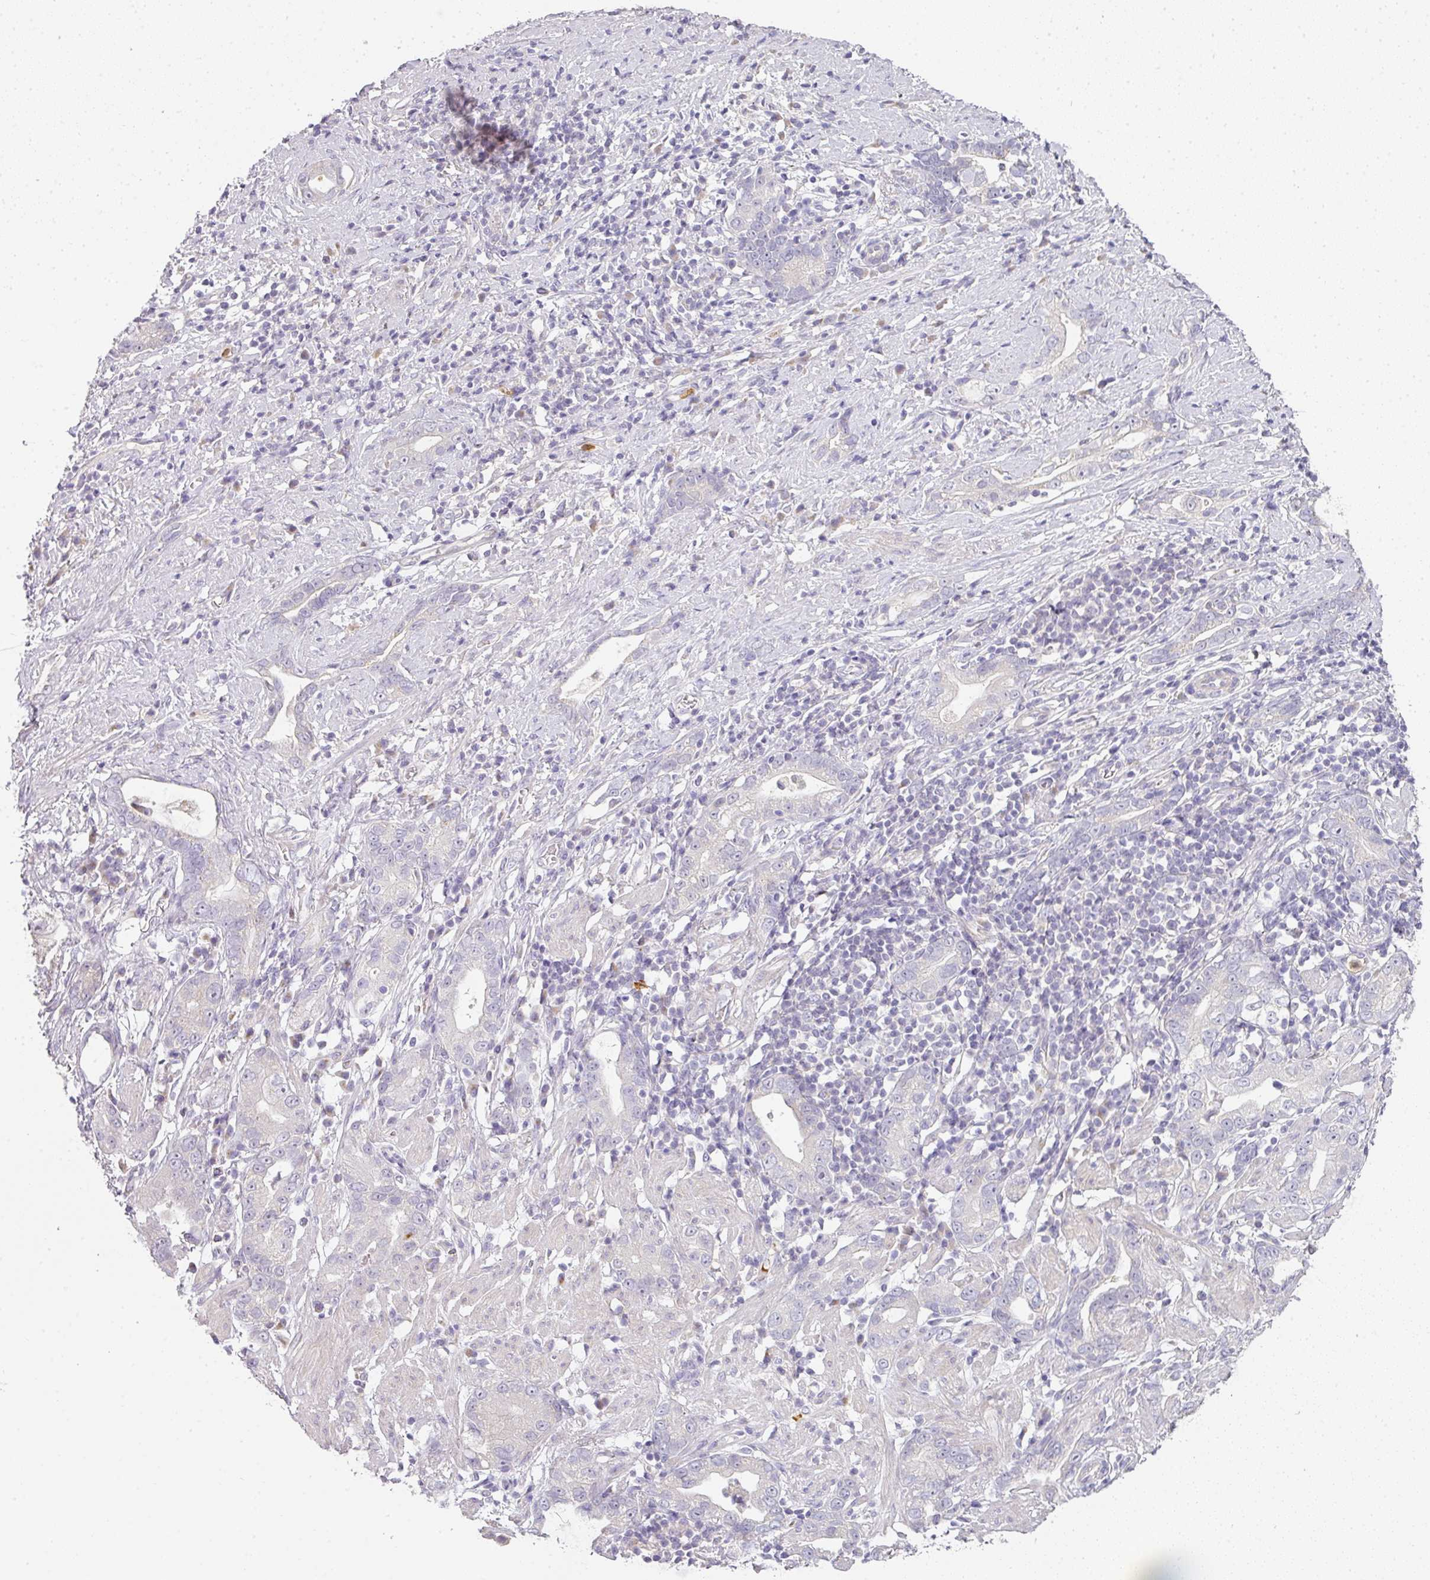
{"staining": {"intensity": "negative", "quantity": "none", "location": "none"}, "tissue": "stomach cancer", "cell_type": "Tumor cells", "image_type": "cancer", "snomed": [{"axis": "morphology", "description": "Adenocarcinoma, NOS"}, {"axis": "topography", "description": "Stomach"}], "caption": "There is no significant positivity in tumor cells of stomach cancer.", "gene": "HHEX", "patient": {"sex": "male", "age": 55}}